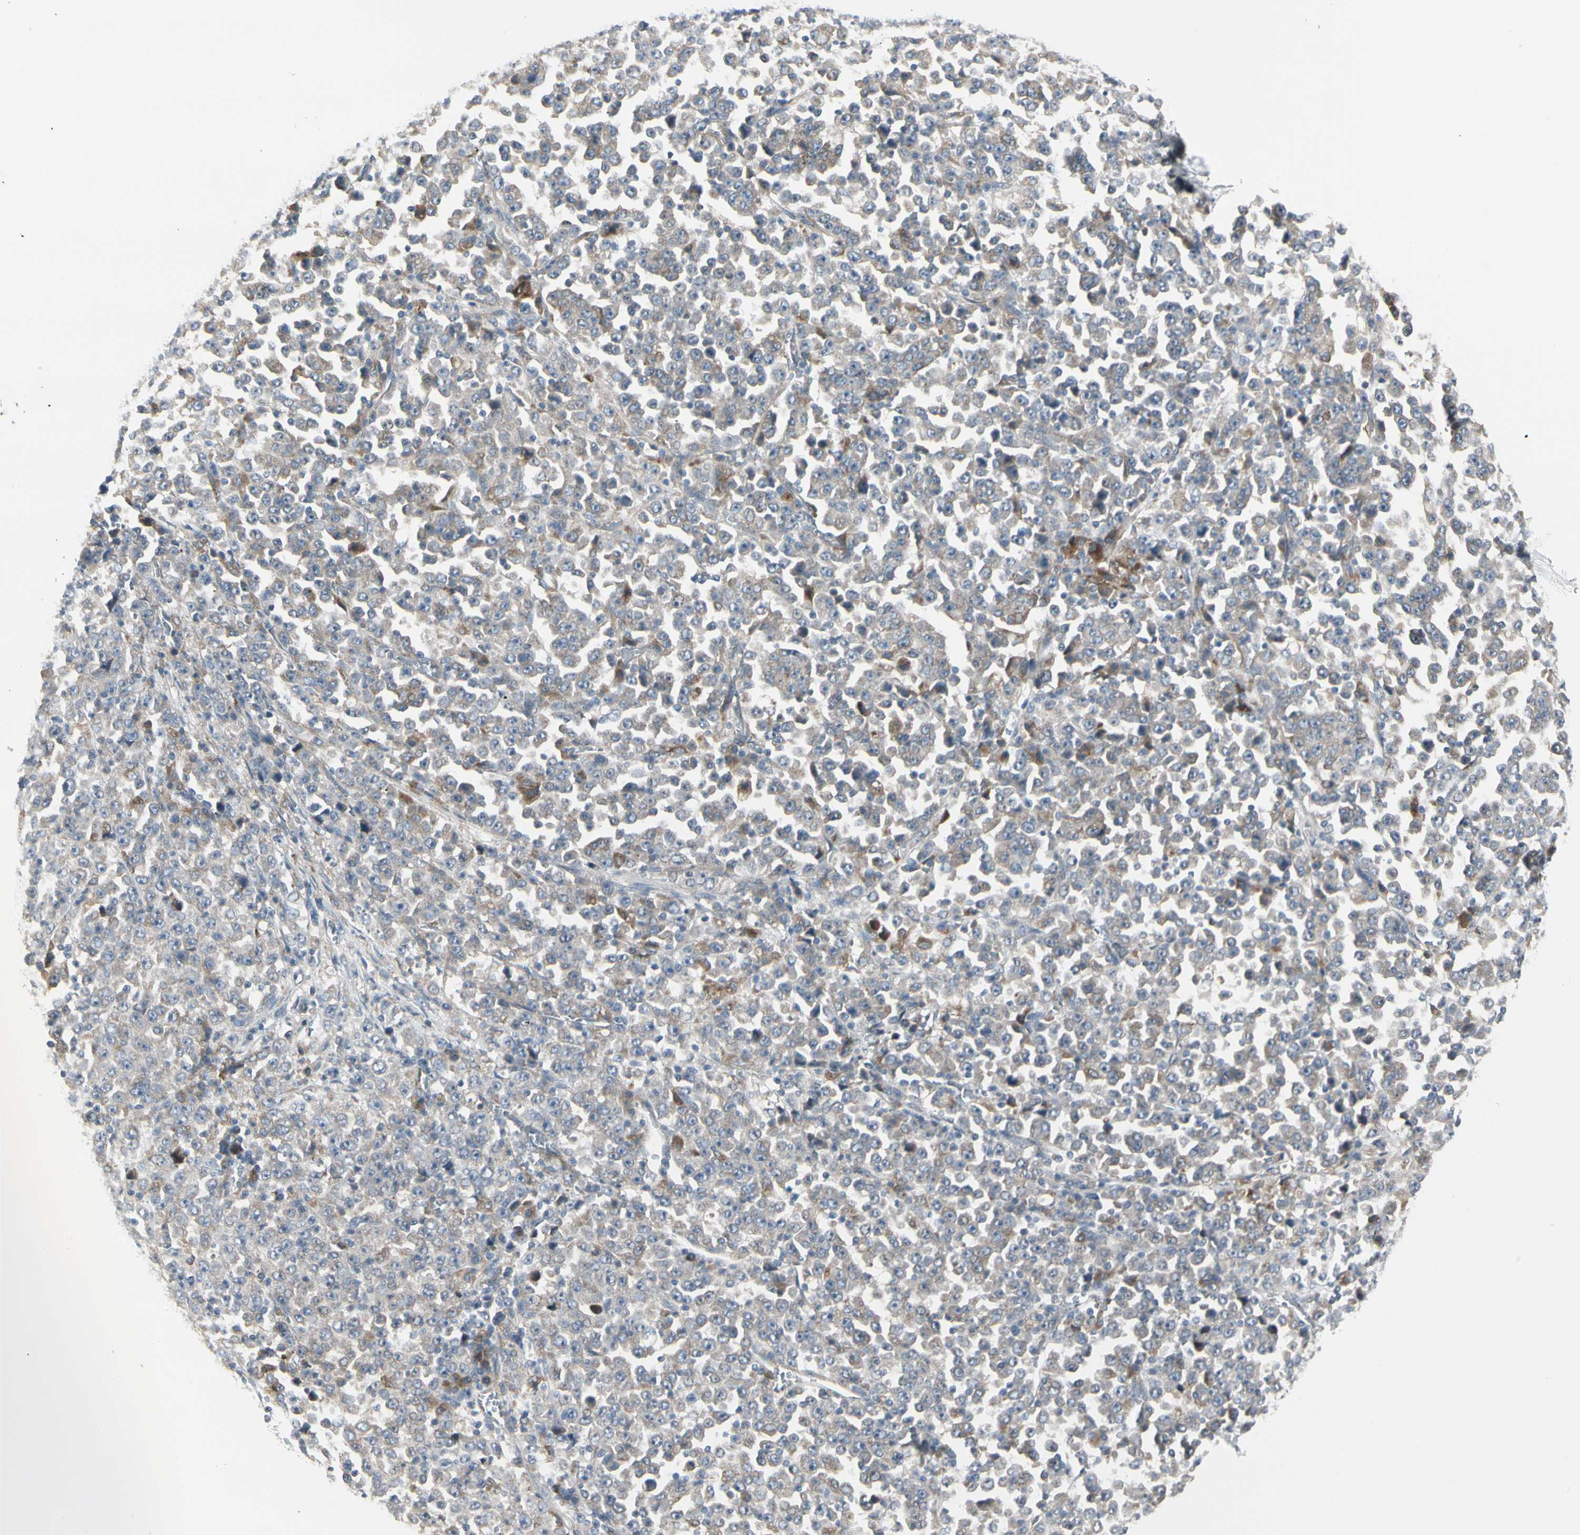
{"staining": {"intensity": "weak", "quantity": "25%-75%", "location": "cytoplasmic/membranous"}, "tissue": "stomach cancer", "cell_type": "Tumor cells", "image_type": "cancer", "snomed": [{"axis": "morphology", "description": "Normal tissue, NOS"}, {"axis": "morphology", "description": "Adenocarcinoma, NOS"}, {"axis": "topography", "description": "Stomach, upper"}, {"axis": "topography", "description": "Stomach"}], "caption": "Immunohistochemical staining of human stomach adenocarcinoma reveals low levels of weak cytoplasmic/membranous protein staining in approximately 25%-75% of tumor cells.", "gene": "GRN", "patient": {"sex": "male", "age": 59}}